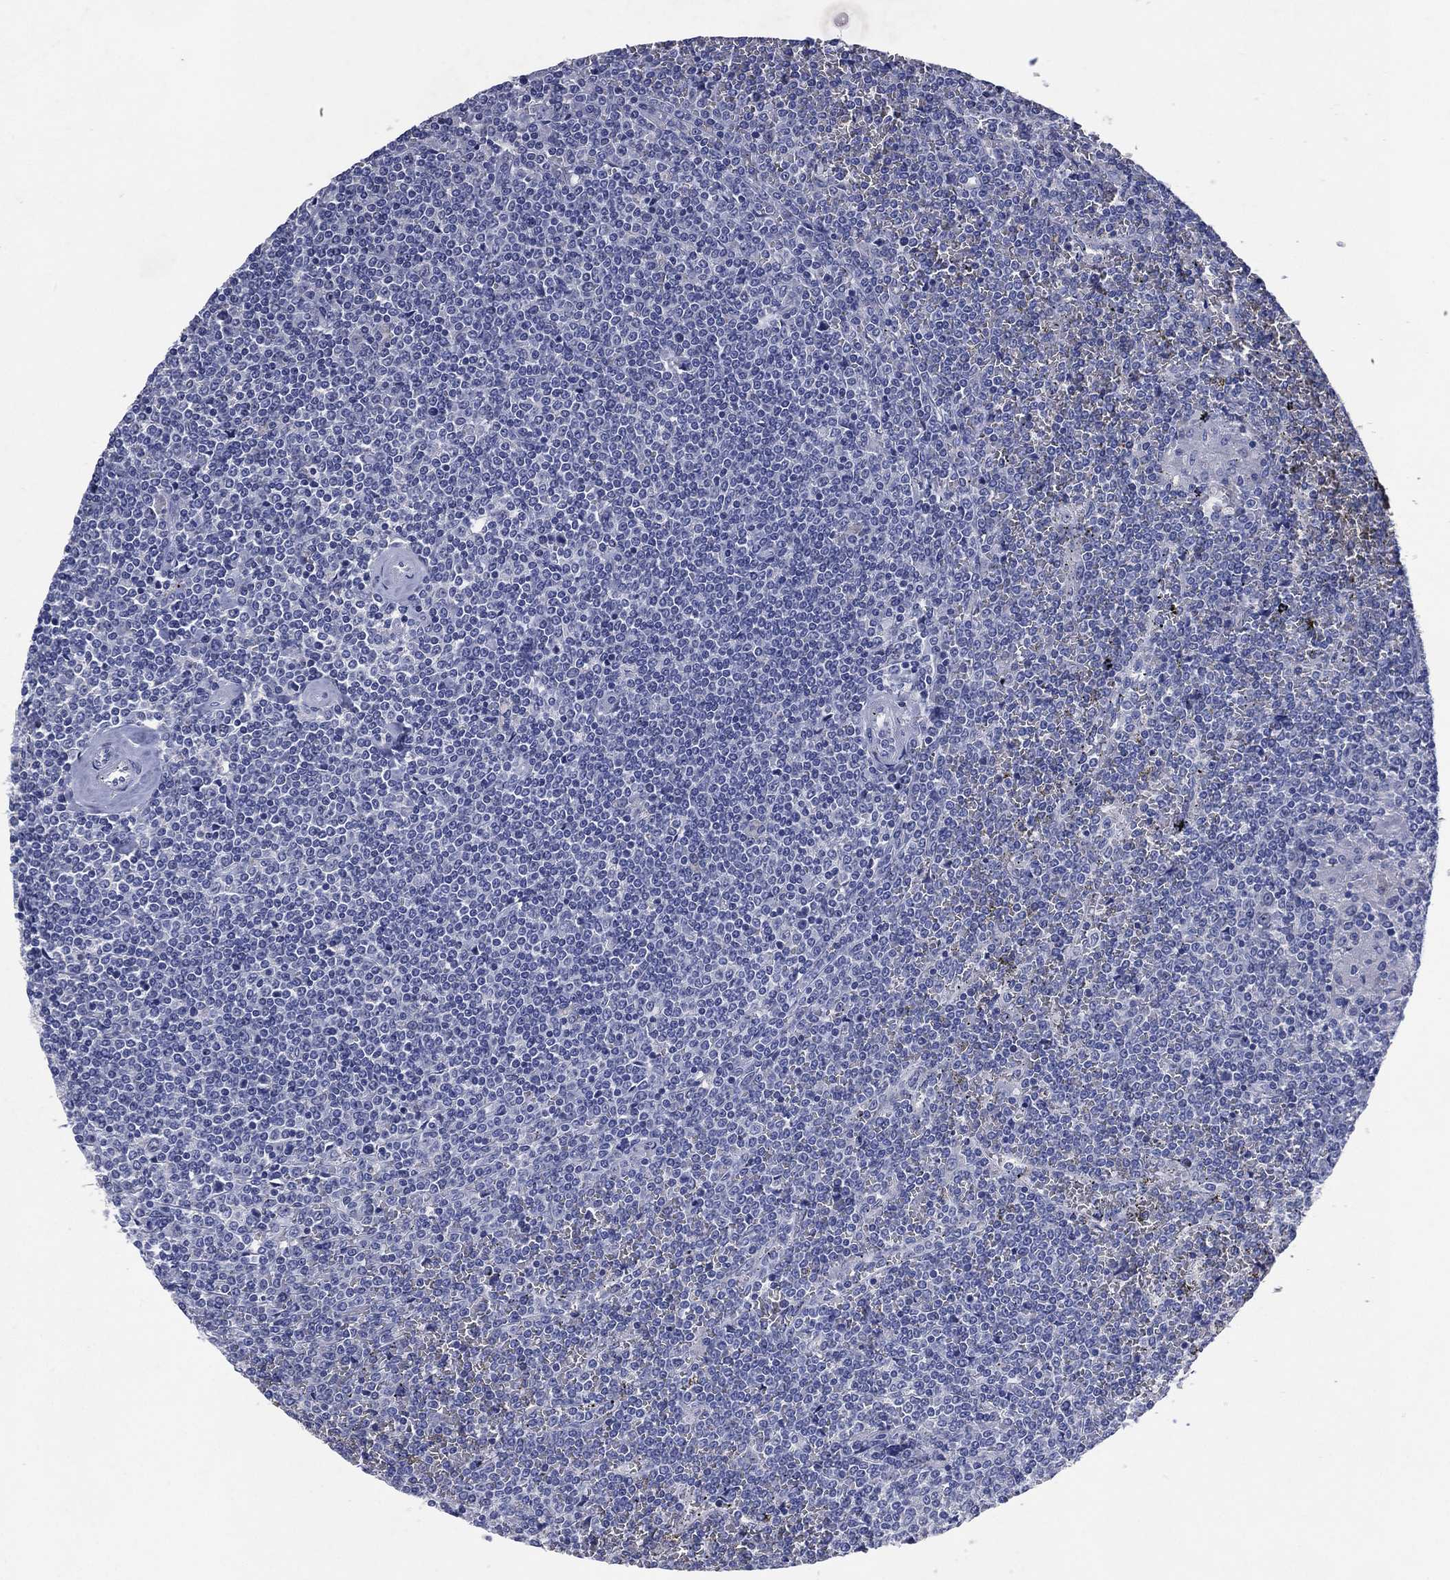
{"staining": {"intensity": "negative", "quantity": "none", "location": "none"}, "tissue": "lymphoma", "cell_type": "Tumor cells", "image_type": "cancer", "snomed": [{"axis": "morphology", "description": "Malignant lymphoma, non-Hodgkin's type, Low grade"}, {"axis": "topography", "description": "Spleen"}], "caption": "Tumor cells show no significant protein staining in malignant lymphoma, non-Hodgkin's type (low-grade). (DAB (3,3'-diaminobenzidine) IHC, high magnification).", "gene": "FSCN2", "patient": {"sex": "female", "age": 19}}